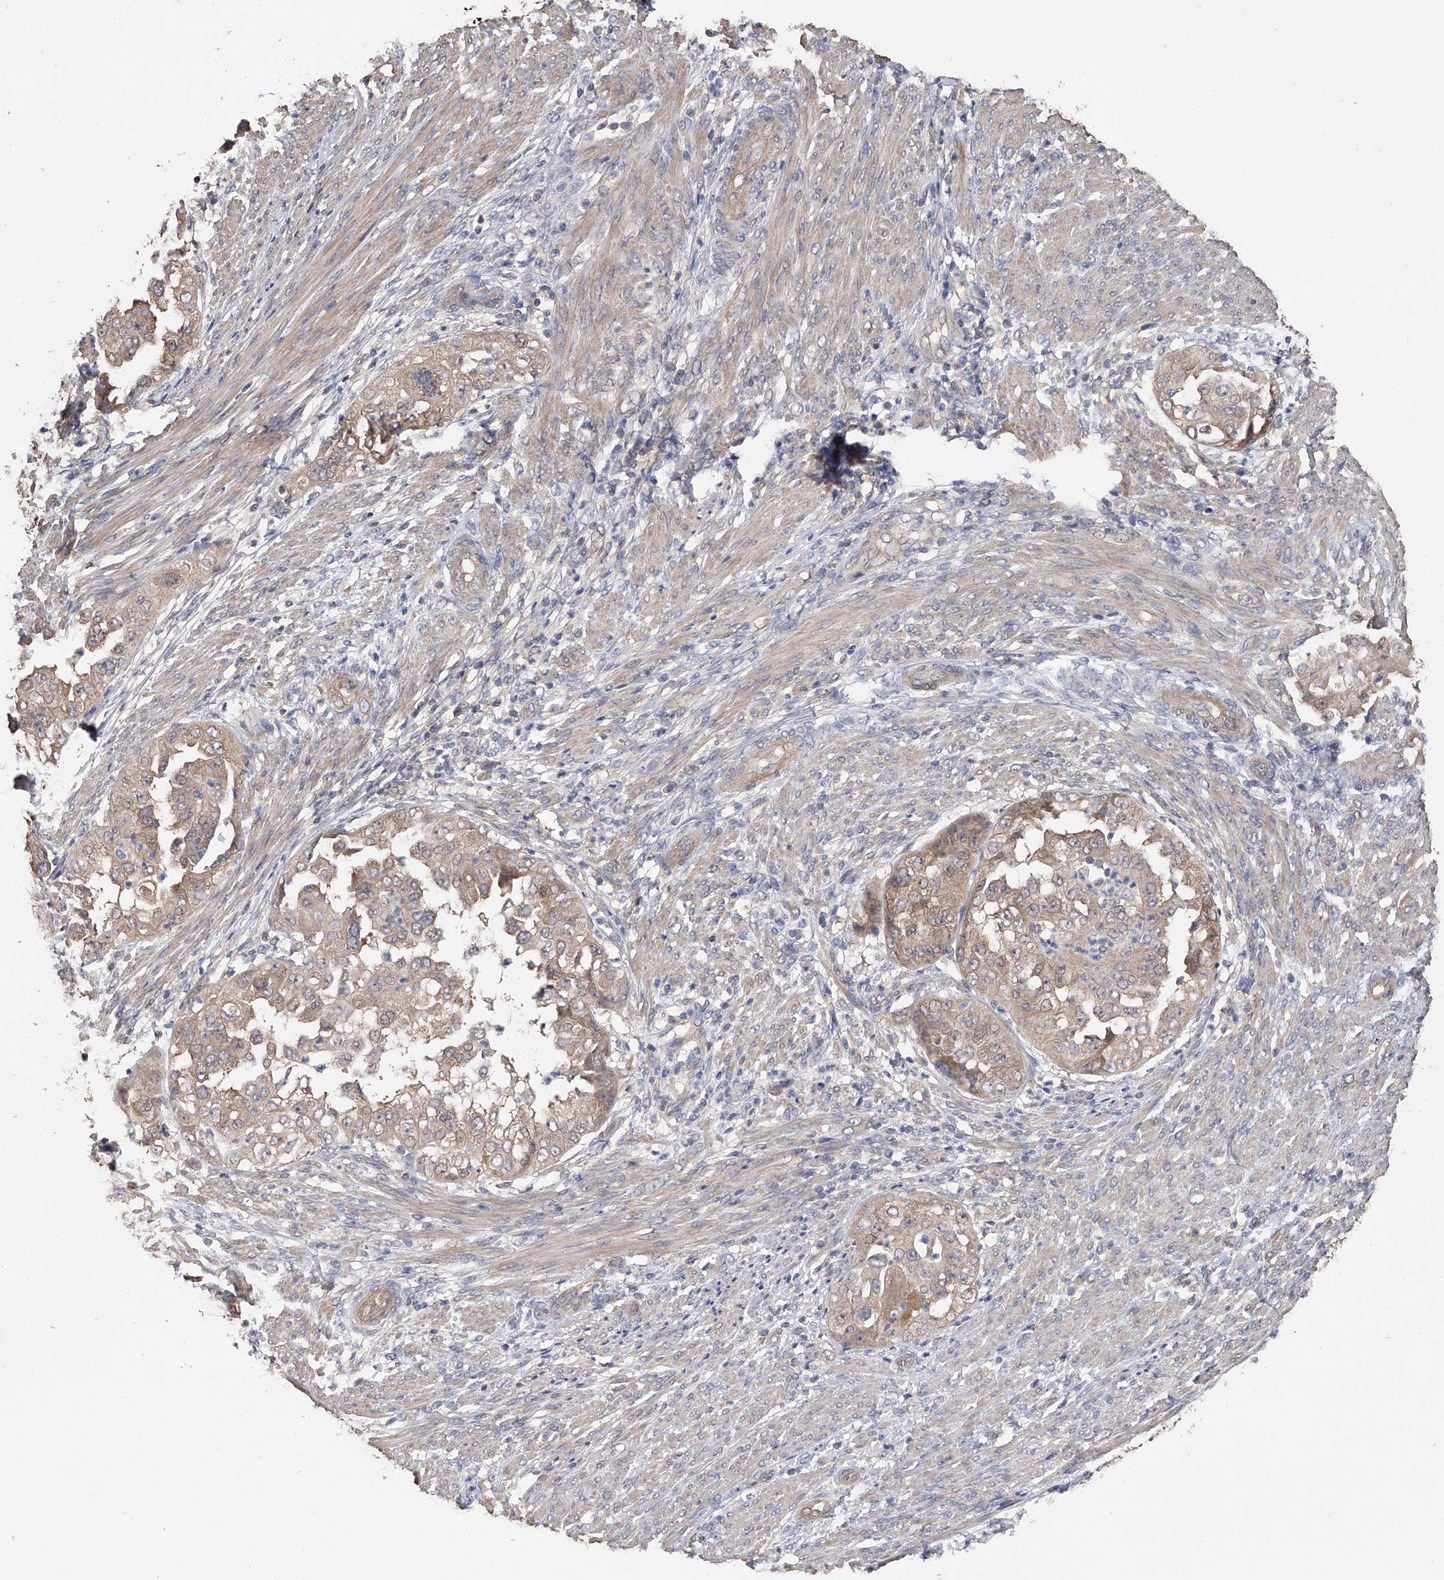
{"staining": {"intensity": "weak", "quantity": ">75%", "location": "cytoplasmic/membranous"}, "tissue": "endometrial cancer", "cell_type": "Tumor cells", "image_type": "cancer", "snomed": [{"axis": "morphology", "description": "Adenocarcinoma, NOS"}, {"axis": "topography", "description": "Endometrium"}], "caption": "Weak cytoplasmic/membranous expression for a protein is seen in about >75% of tumor cells of endometrial cancer using immunohistochemistry (IHC).", "gene": "CFAP298", "patient": {"sex": "female", "age": 85}}